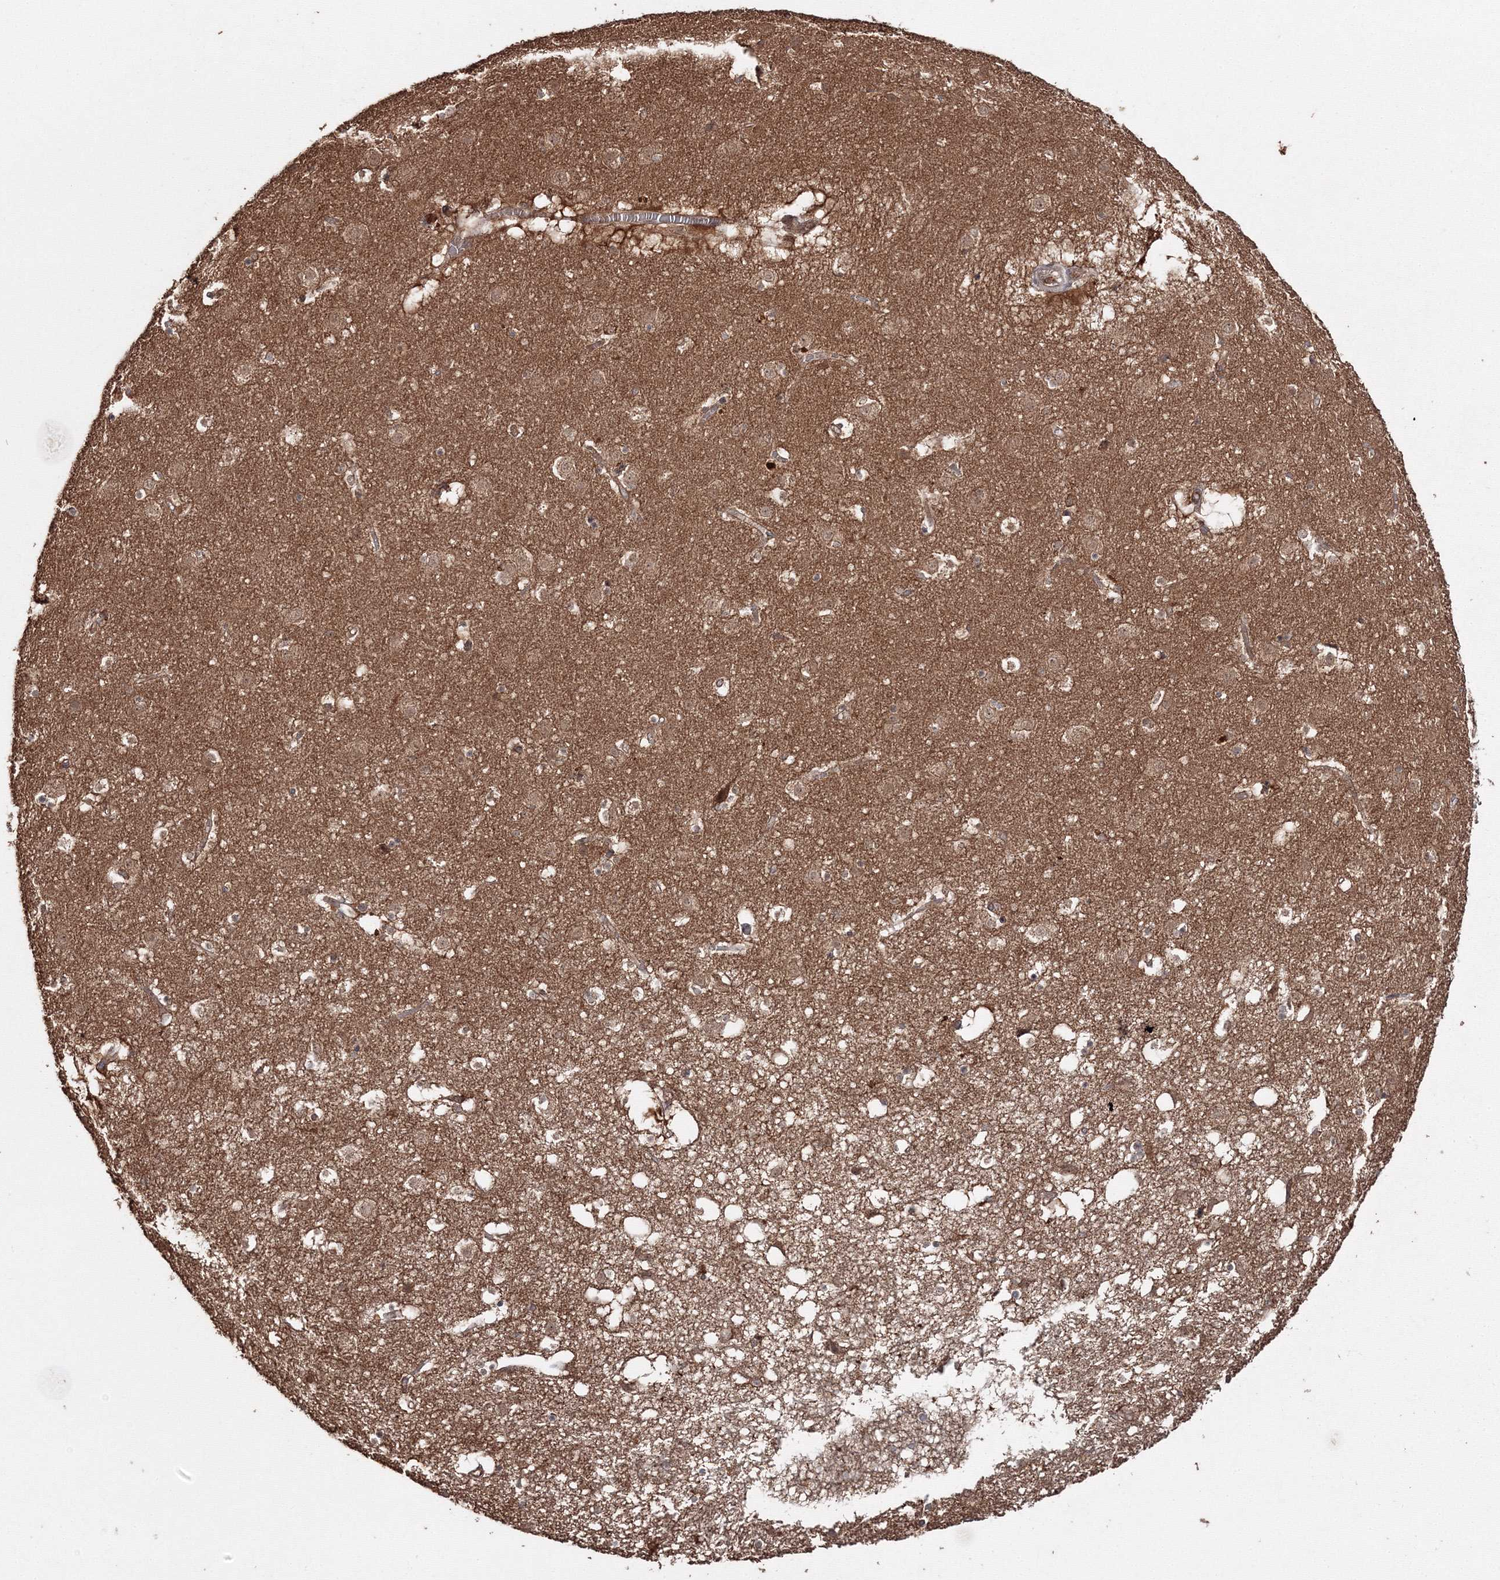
{"staining": {"intensity": "weak", "quantity": "25%-75%", "location": "cytoplasmic/membranous"}, "tissue": "caudate", "cell_type": "Glial cells", "image_type": "normal", "snomed": [{"axis": "morphology", "description": "Normal tissue, NOS"}, {"axis": "topography", "description": "Lateral ventricle wall"}], "caption": "Caudate stained with DAB (3,3'-diaminobenzidine) immunohistochemistry reveals low levels of weak cytoplasmic/membranous positivity in approximately 25%-75% of glial cells.", "gene": "DDO", "patient": {"sex": "male", "age": 70}}